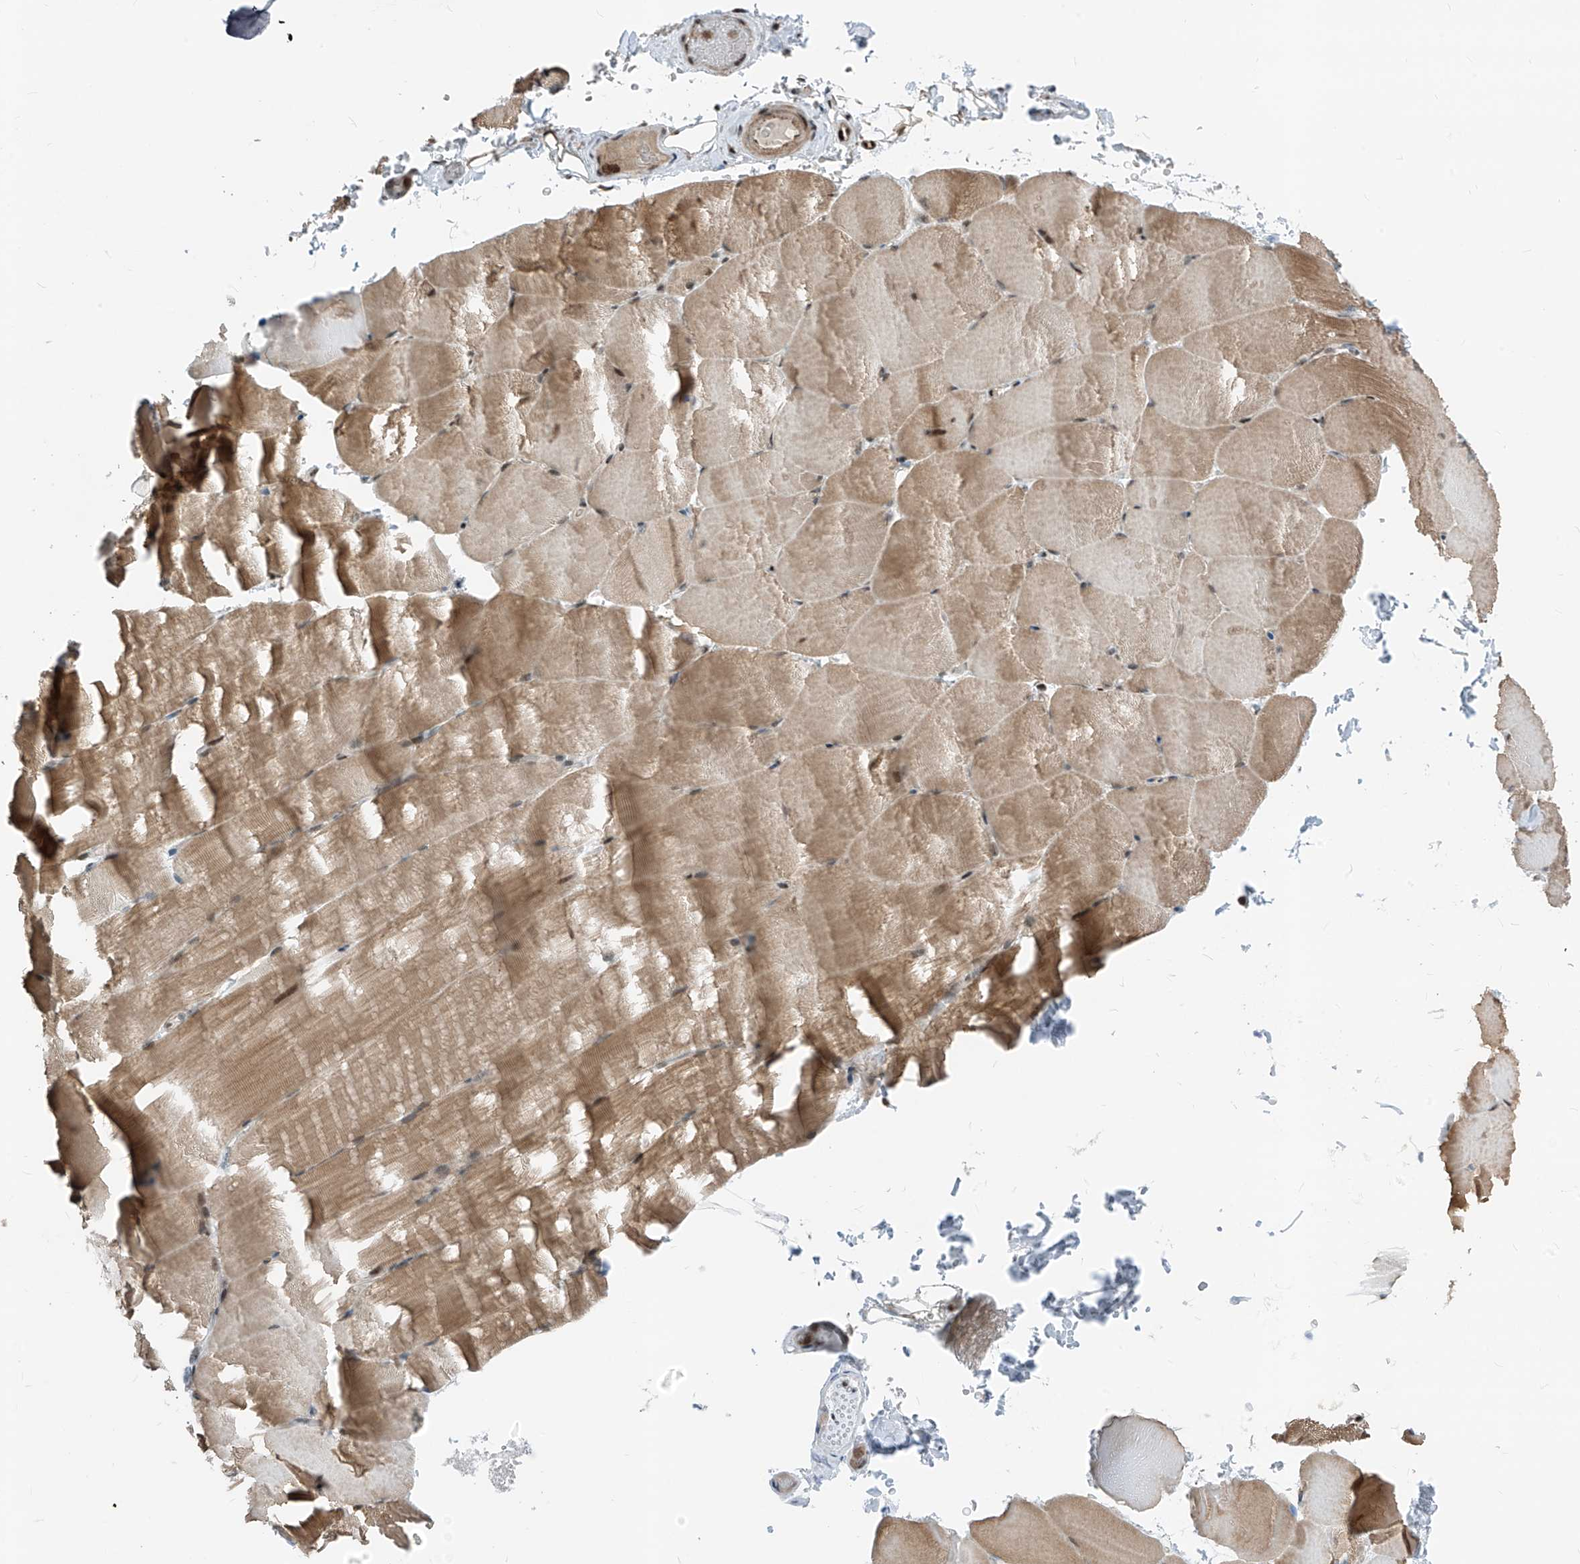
{"staining": {"intensity": "moderate", "quantity": ">75%", "location": "cytoplasmic/membranous,nuclear"}, "tissue": "skeletal muscle", "cell_type": "Myocytes", "image_type": "normal", "snomed": [{"axis": "morphology", "description": "Normal tissue, NOS"}, {"axis": "topography", "description": "Skeletal muscle"}, {"axis": "topography", "description": "Parathyroid gland"}], "caption": "The photomicrograph demonstrates immunohistochemical staining of benign skeletal muscle. There is moderate cytoplasmic/membranous,nuclear expression is appreciated in approximately >75% of myocytes. The staining was performed using DAB, with brown indicating positive protein expression. Nuclei are stained blue with hematoxylin.", "gene": "RBP7", "patient": {"sex": "female", "age": 37}}